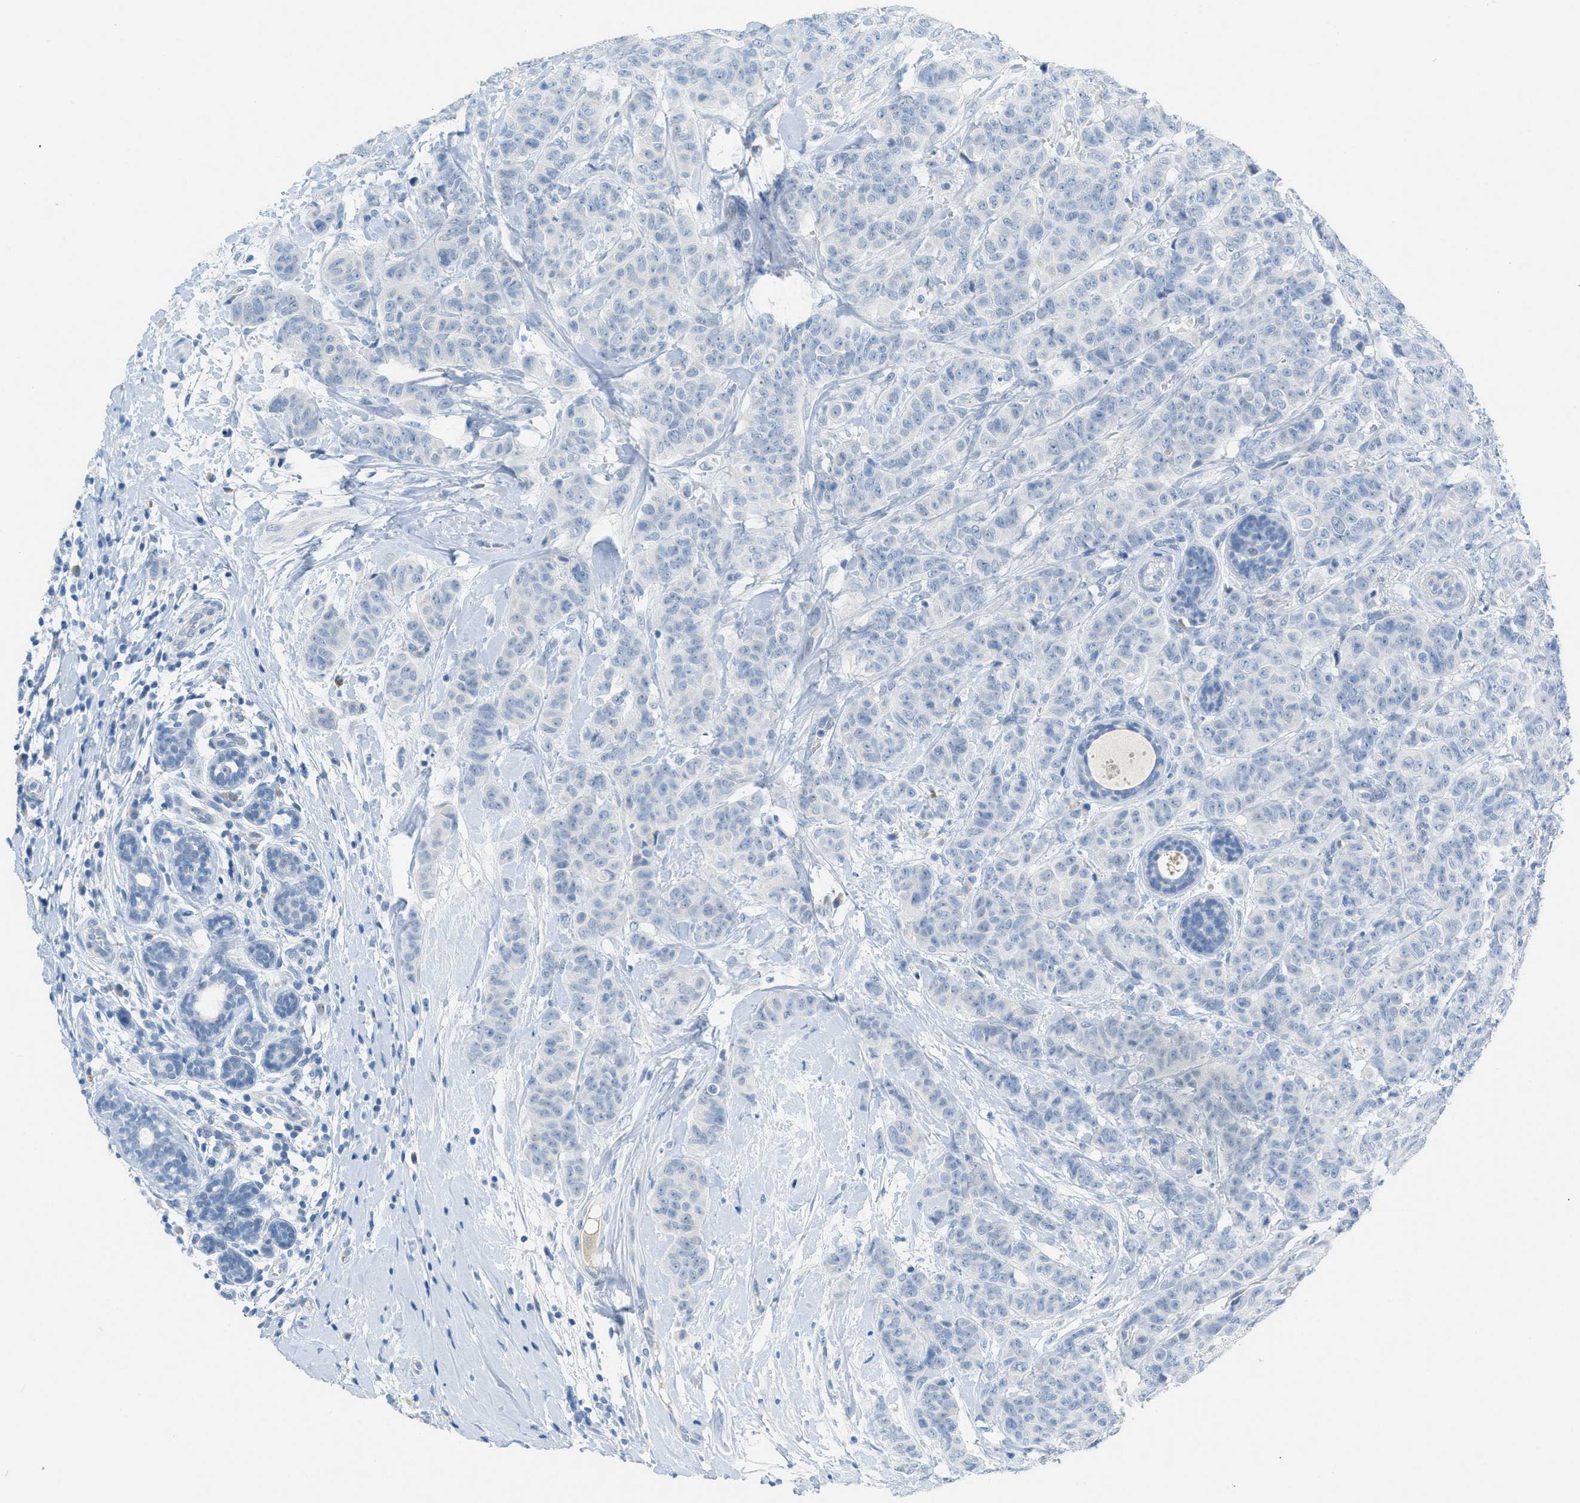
{"staining": {"intensity": "negative", "quantity": "none", "location": "none"}, "tissue": "breast cancer", "cell_type": "Tumor cells", "image_type": "cancer", "snomed": [{"axis": "morphology", "description": "Normal tissue, NOS"}, {"axis": "morphology", "description": "Duct carcinoma"}, {"axis": "topography", "description": "Breast"}], "caption": "Micrograph shows no significant protein staining in tumor cells of breast cancer.", "gene": "HSF2", "patient": {"sex": "female", "age": 40}}